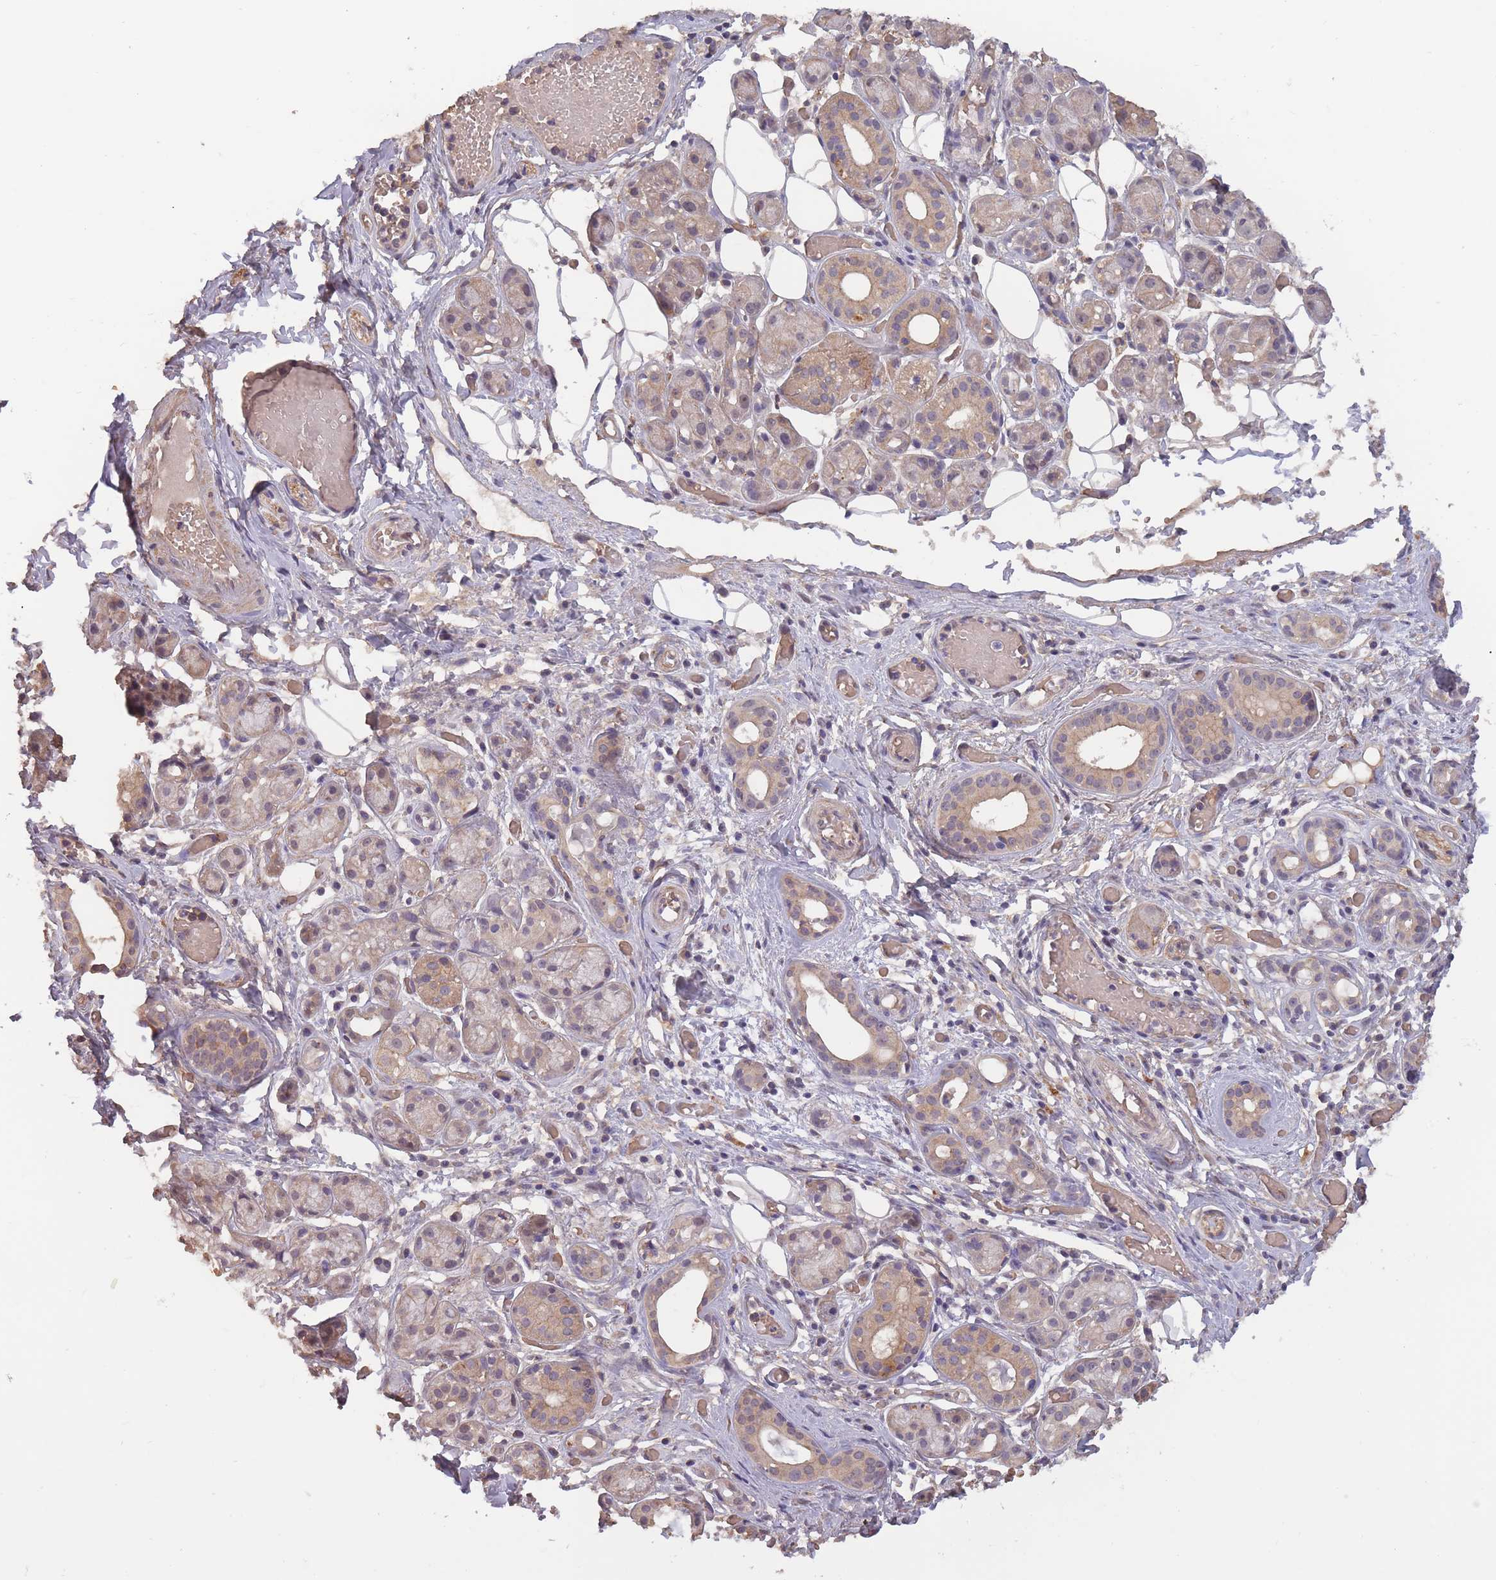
{"staining": {"intensity": "weak", "quantity": "25%-75%", "location": "cytoplasmic/membranous,nuclear"}, "tissue": "salivary gland", "cell_type": "Glandular cells", "image_type": "normal", "snomed": [{"axis": "morphology", "description": "Normal tissue, NOS"}, {"axis": "topography", "description": "Salivary gland"}], "caption": "The immunohistochemical stain shows weak cytoplasmic/membranous,nuclear expression in glandular cells of unremarkable salivary gland. (DAB (3,3'-diaminobenzidine) IHC, brown staining for protein, blue staining for nuclei).", "gene": "KIAA1755", "patient": {"sex": "male", "age": 82}}